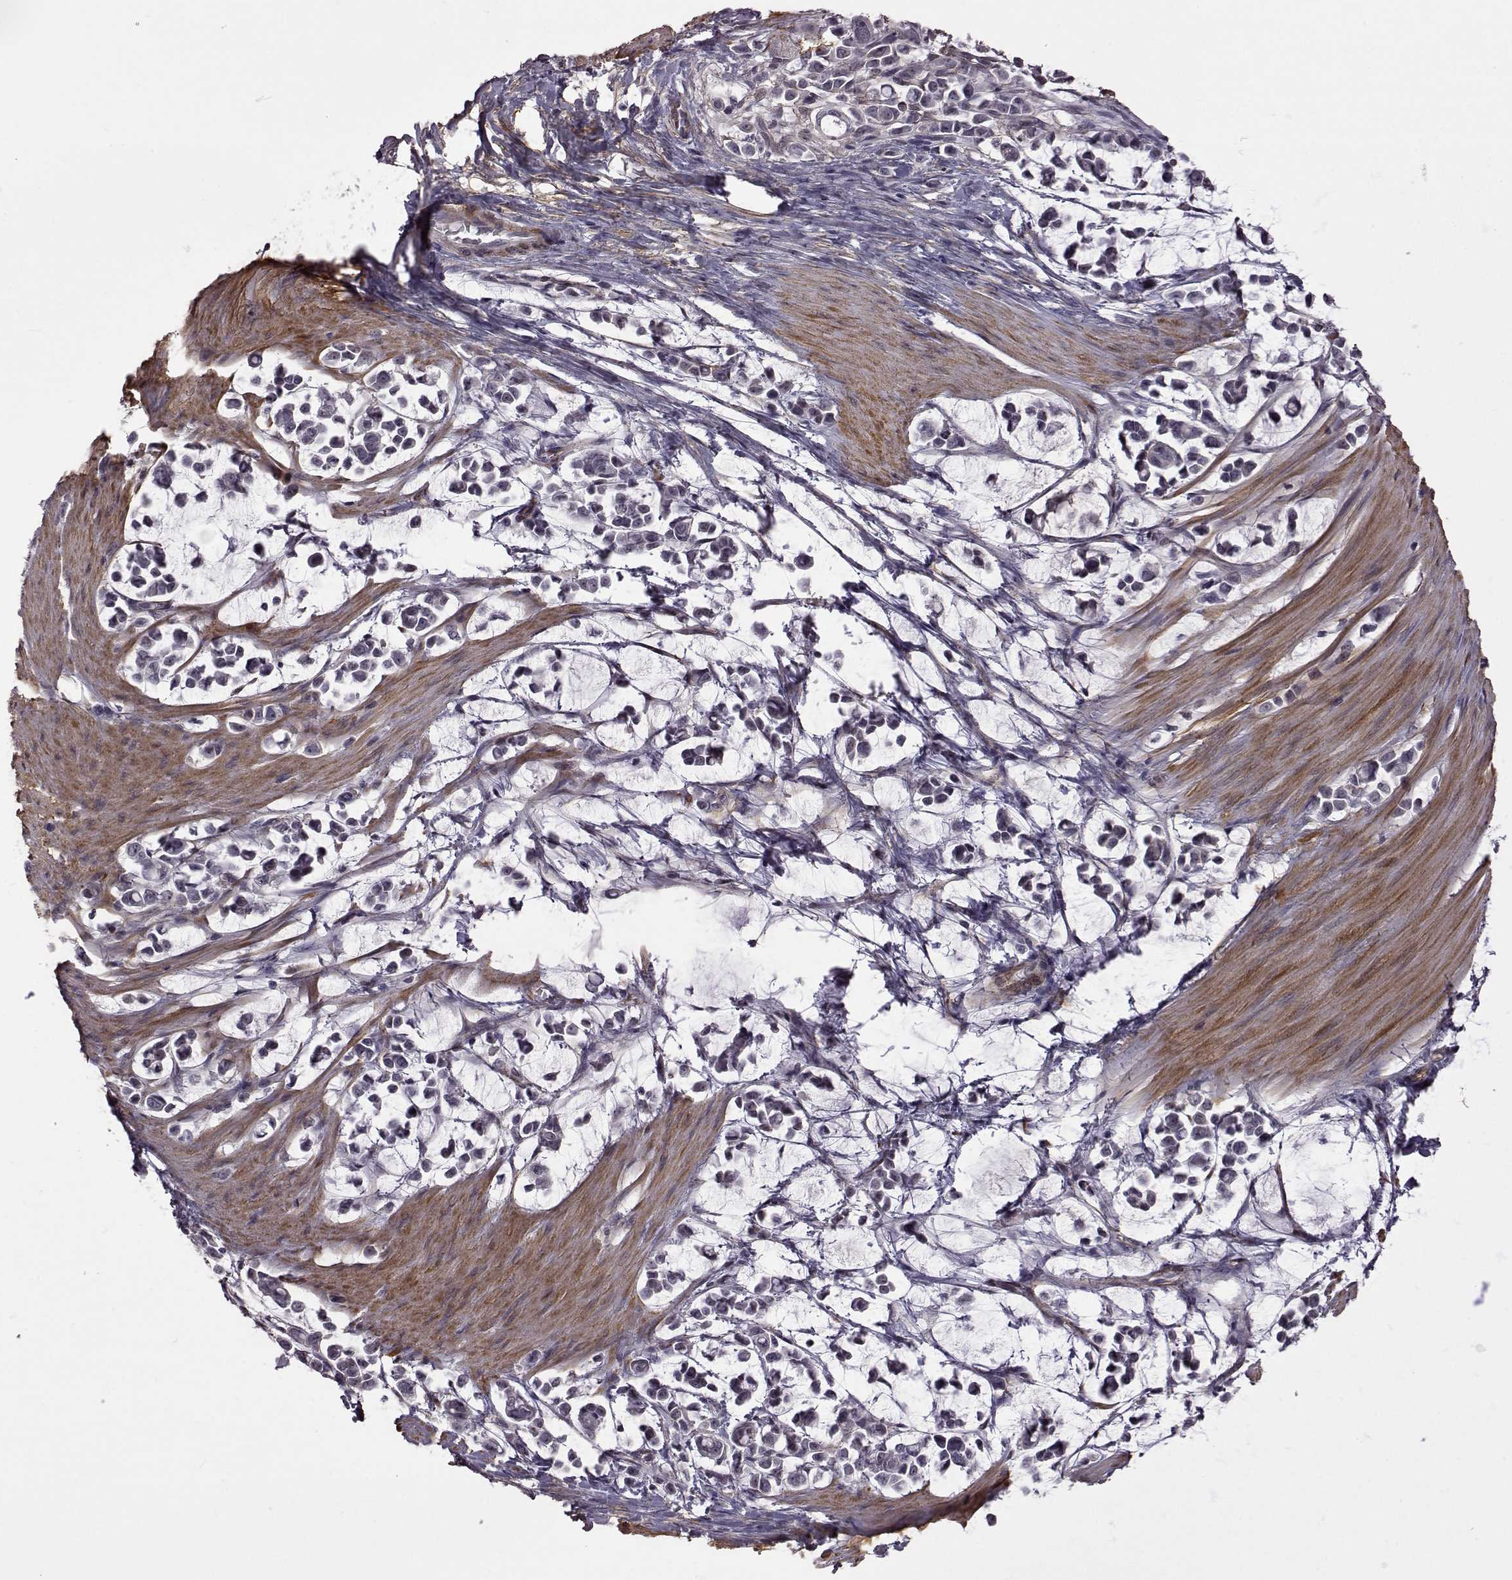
{"staining": {"intensity": "negative", "quantity": "none", "location": "none"}, "tissue": "stomach cancer", "cell_type": "Tumor cells", "image_type": "cancer", "snomed": [{"axis": "morphology", "description": "Adenocarcinoma, NOS"}, {"axis": "topography", "description": "Stomach"}], "caption": "IHC micrograph of neoplastic tissue: human adenocarcinoma (stomach) stained with DAB reveals no significant protein positivity in tumor cells.", "gene": "SYNPO2", "patient": {"sex": "male", "age": 82}}